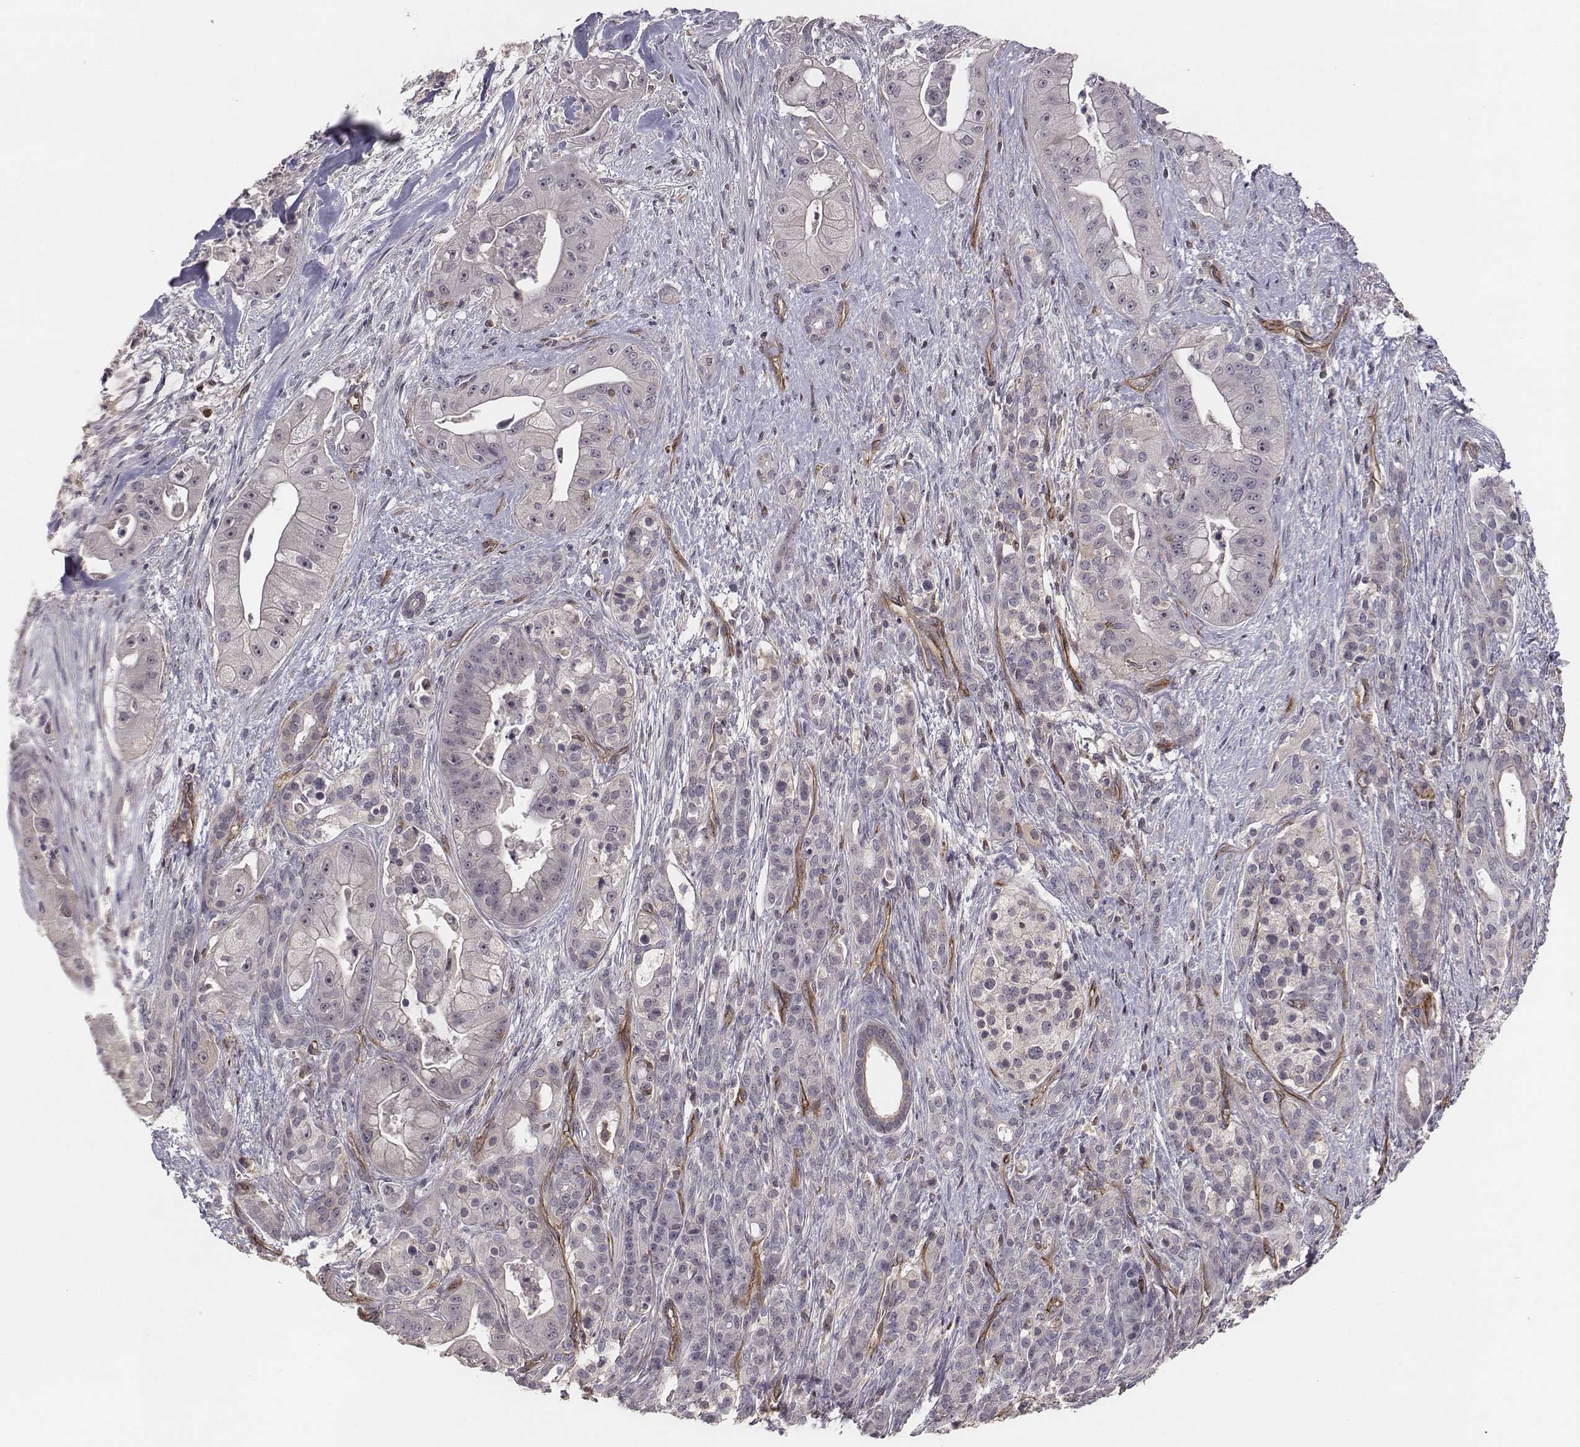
{"staining": {"intensity": "negative", "quantity": "none", "location": "none"}, "tissue": "pancreatic cancer", "cell_type": "Tumor cells", "image_type": "cancer", "snomed": [{"axis": "morphology", "description": "Normal tissue, NOS"}, {"axis": "morphology", "description": "Inflammation, NOS"}, {"axis": "morphology", "description": "Adenocarcinoma, NOS"}, {"axis": "topography", "description": "Pancreas"}], "caption": "Tumor cells show no significant expression in pancreatic cancer (adenocarcinoma).", "gene": "PTPRG", "patient": {"sex": "male", "age": 57}}